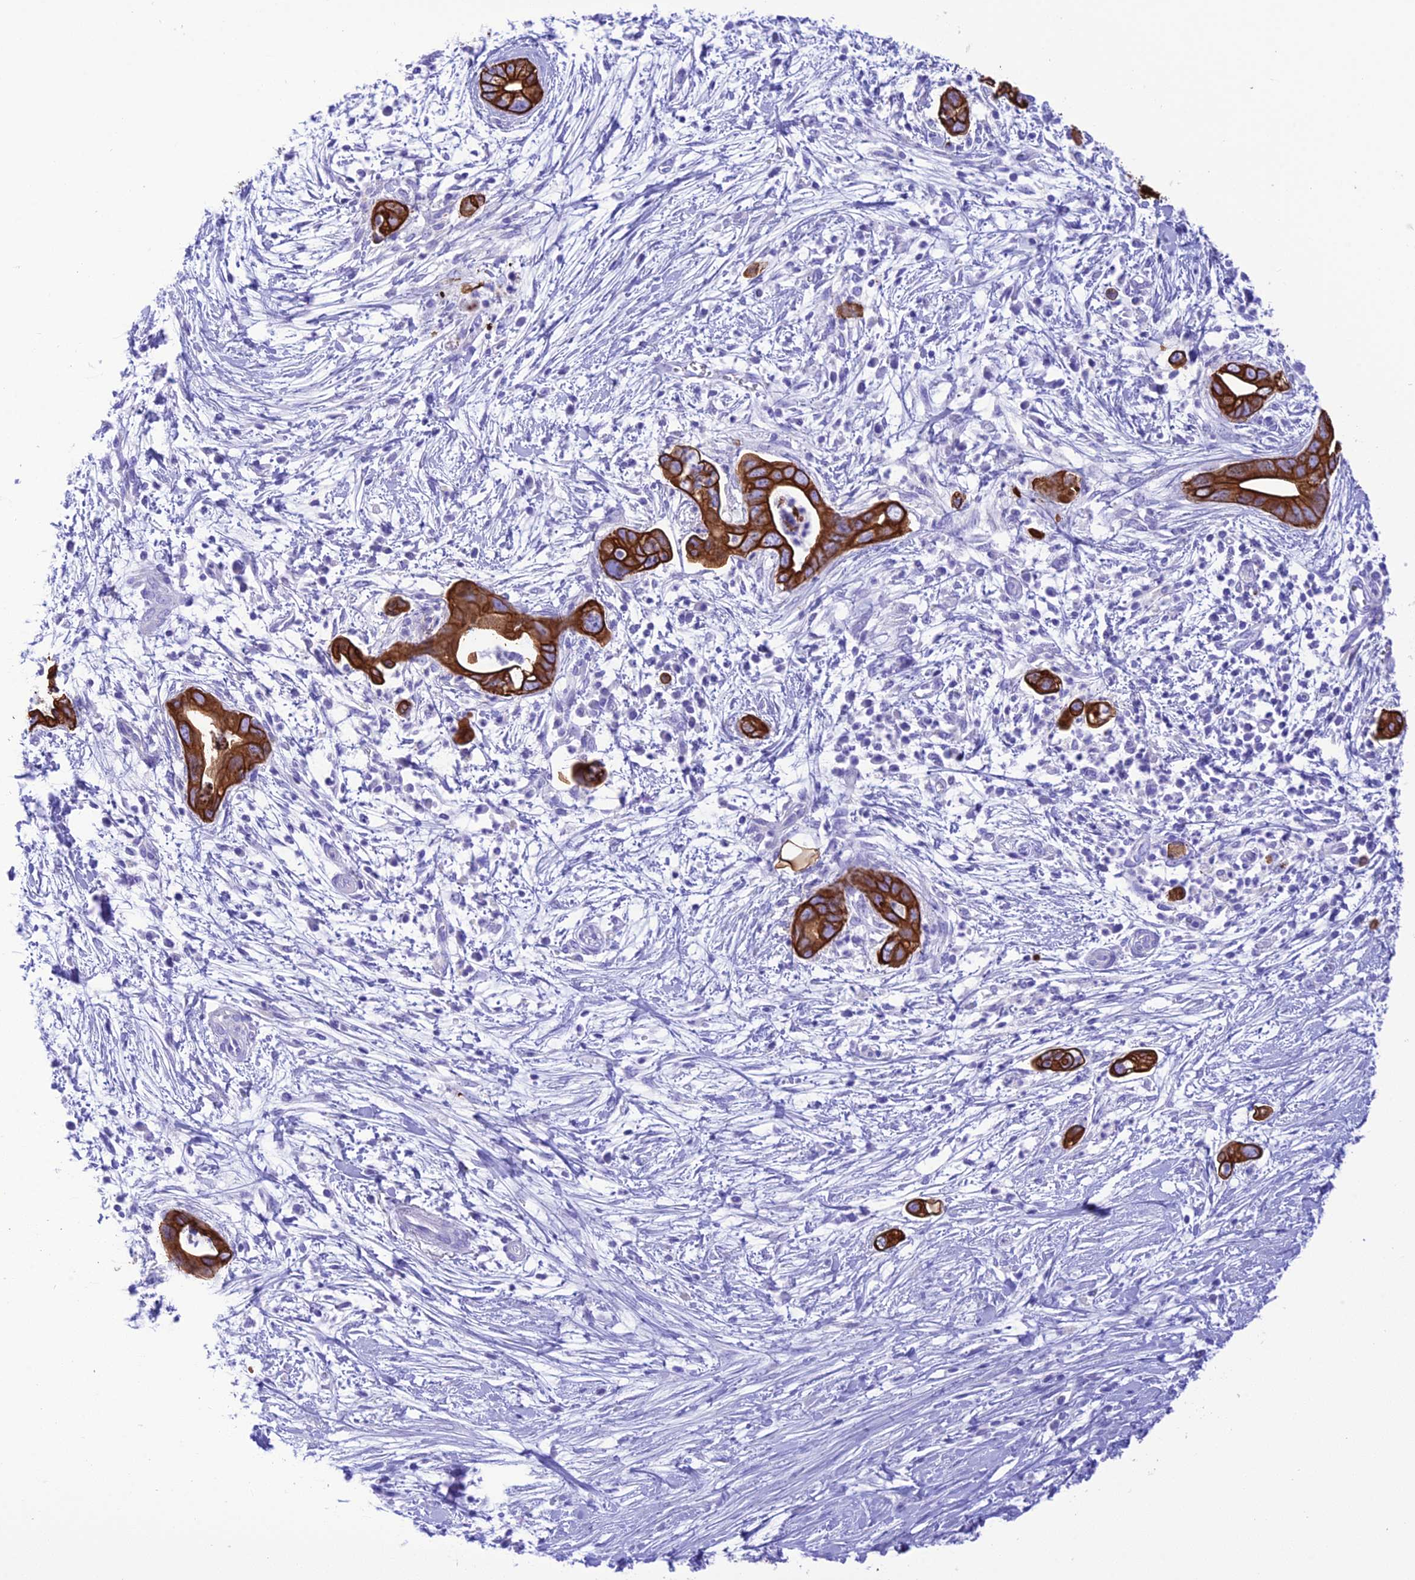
{"staining": {"intensity": "strong", "quantity": ">75%", "location": "cytoplasmic/membranous"}, "tissue": "pancreatic cancer", "cell_type": "Tumor cells", "image_type": "cancer", "snomed": [{"axis": "morphology", "description": "Adenocarcinoma, NOS"}, {"axis": "topography", "description": "Pancreas"}], "caption": "This histopathology image shows pancreatic cancer (adenocarcinoma) stained with immunohistochemistry (IHC) to label a protein in brown. The cytoplasmic/membranous of tumor cells show strong positivity for the protein. Nuclei are counter-stained blue.", "gene": "VPS52", "patient": {"sex": "male", "age": 75}}